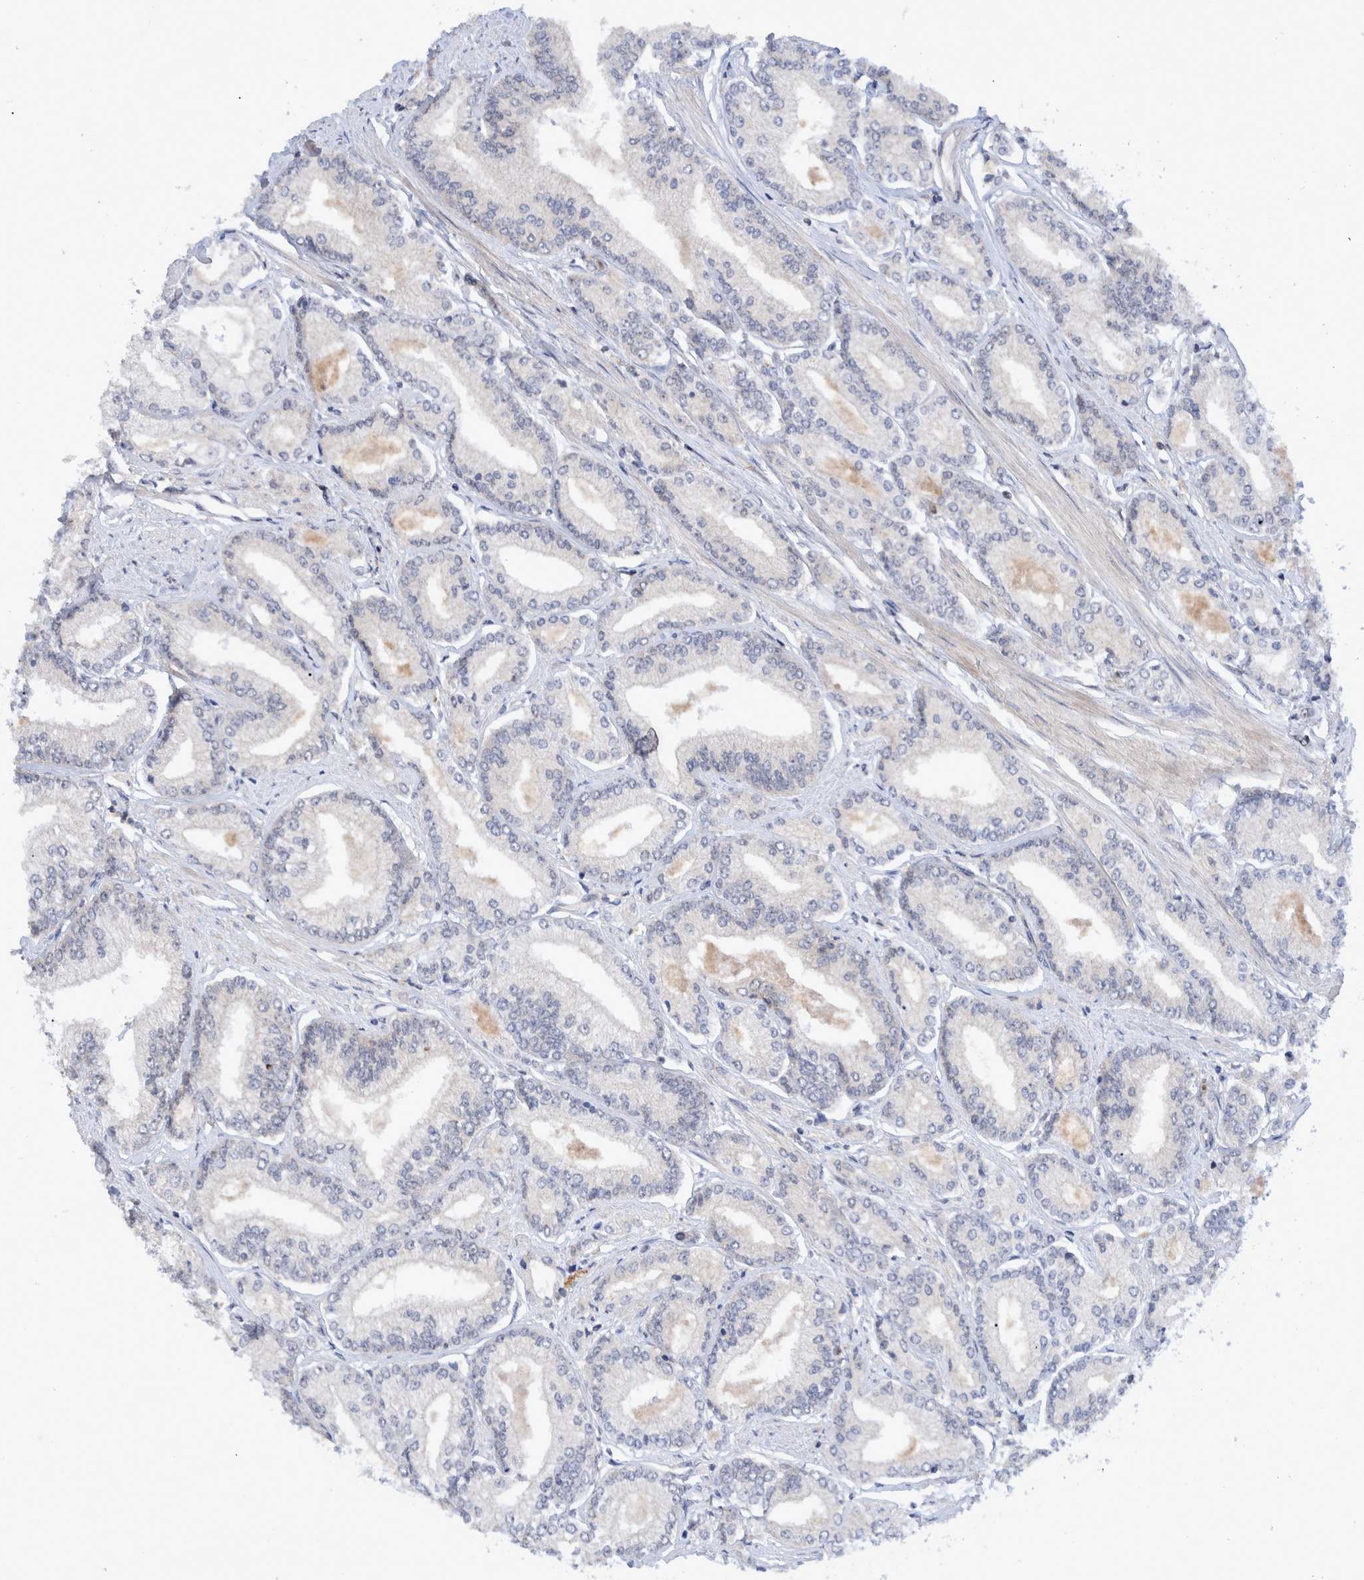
{"staining": {"intensity": "negative", "quantity": "none", "location": "none"}, "tissue": "prostate cancer", "cell_type": "Tumor cells", "image_type": "cancer", "snomed": [{"axis": "morphology", "description": "Adenocarcinoma, Low grade"}, {"axis": "topography", "description": "Prostate"}], "caption": "IHC micrograph of neoplastic tissue: human prostate cancer stained with DAB (3,3'-diaminobenzidine) shows no significant protein staining in tumor cells.", "gene": "PLPBP", "patient": {"sex": "male", "age": 52}}